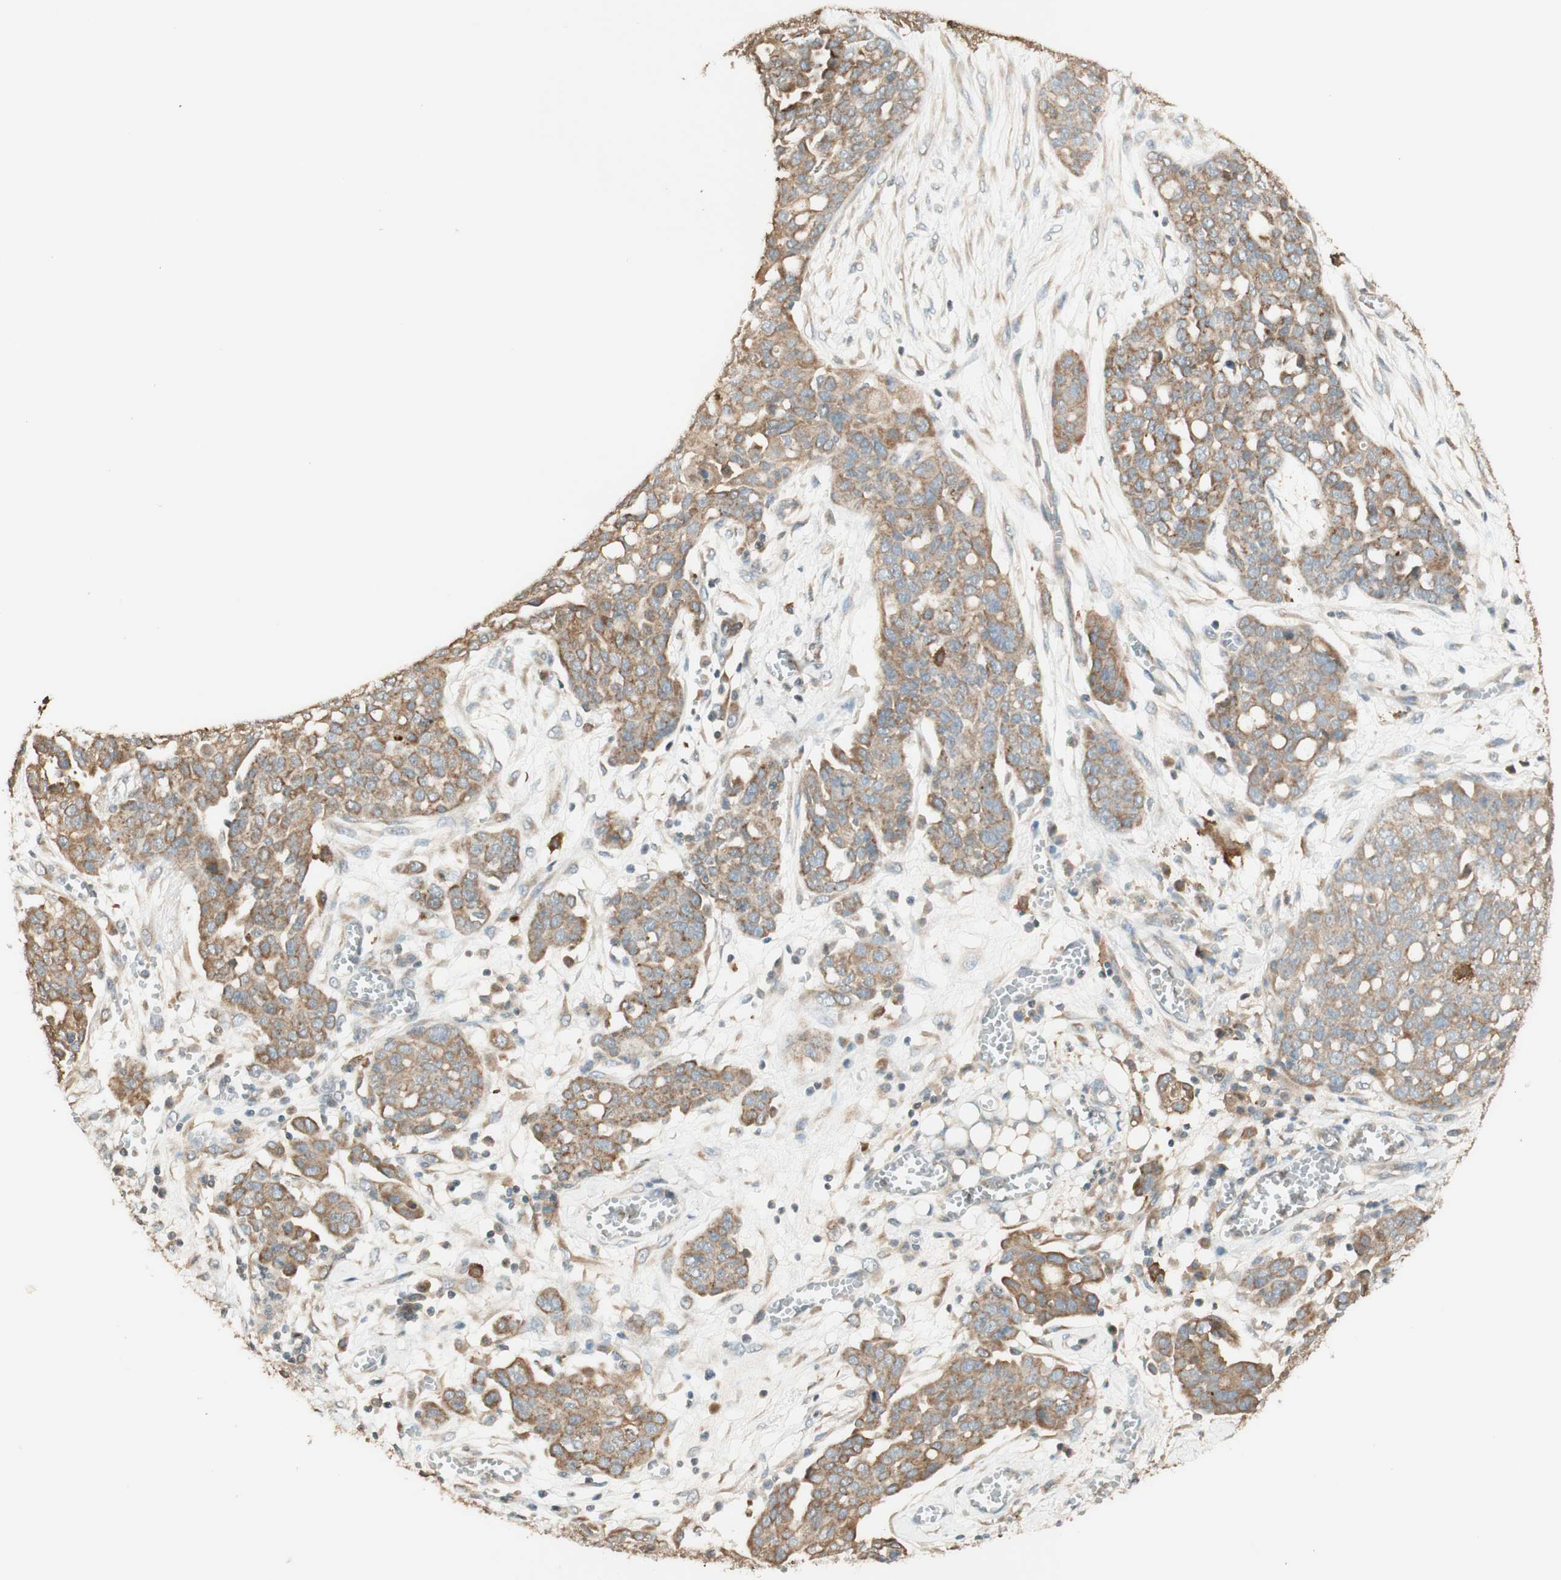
{"staining": {"intensity": "moderate", "quantity": ">75%", "location": "cytoplasmic/membranous"}, "tissue": "ovarian cancer", "cell_type": "Tumor cells", "image_type": "cancer", "snomed": [{"axis": "morphology", "description": "Cystadenocarcinoma, serous, NOS"}, {"axis": "topography", "description": "Soft tissue"}, {"axis": "topography", "description": "Ovary"}], "caption": "There is medium levels of moderate cytoplasmic/membranous staining in tumor cells of serous cystadenocarcinoma (ovarian), as demonstrated by immunohistochemical staining (brown color).", "gene": "CLCN2", "patient": {"sex": "female", "age": 57}}